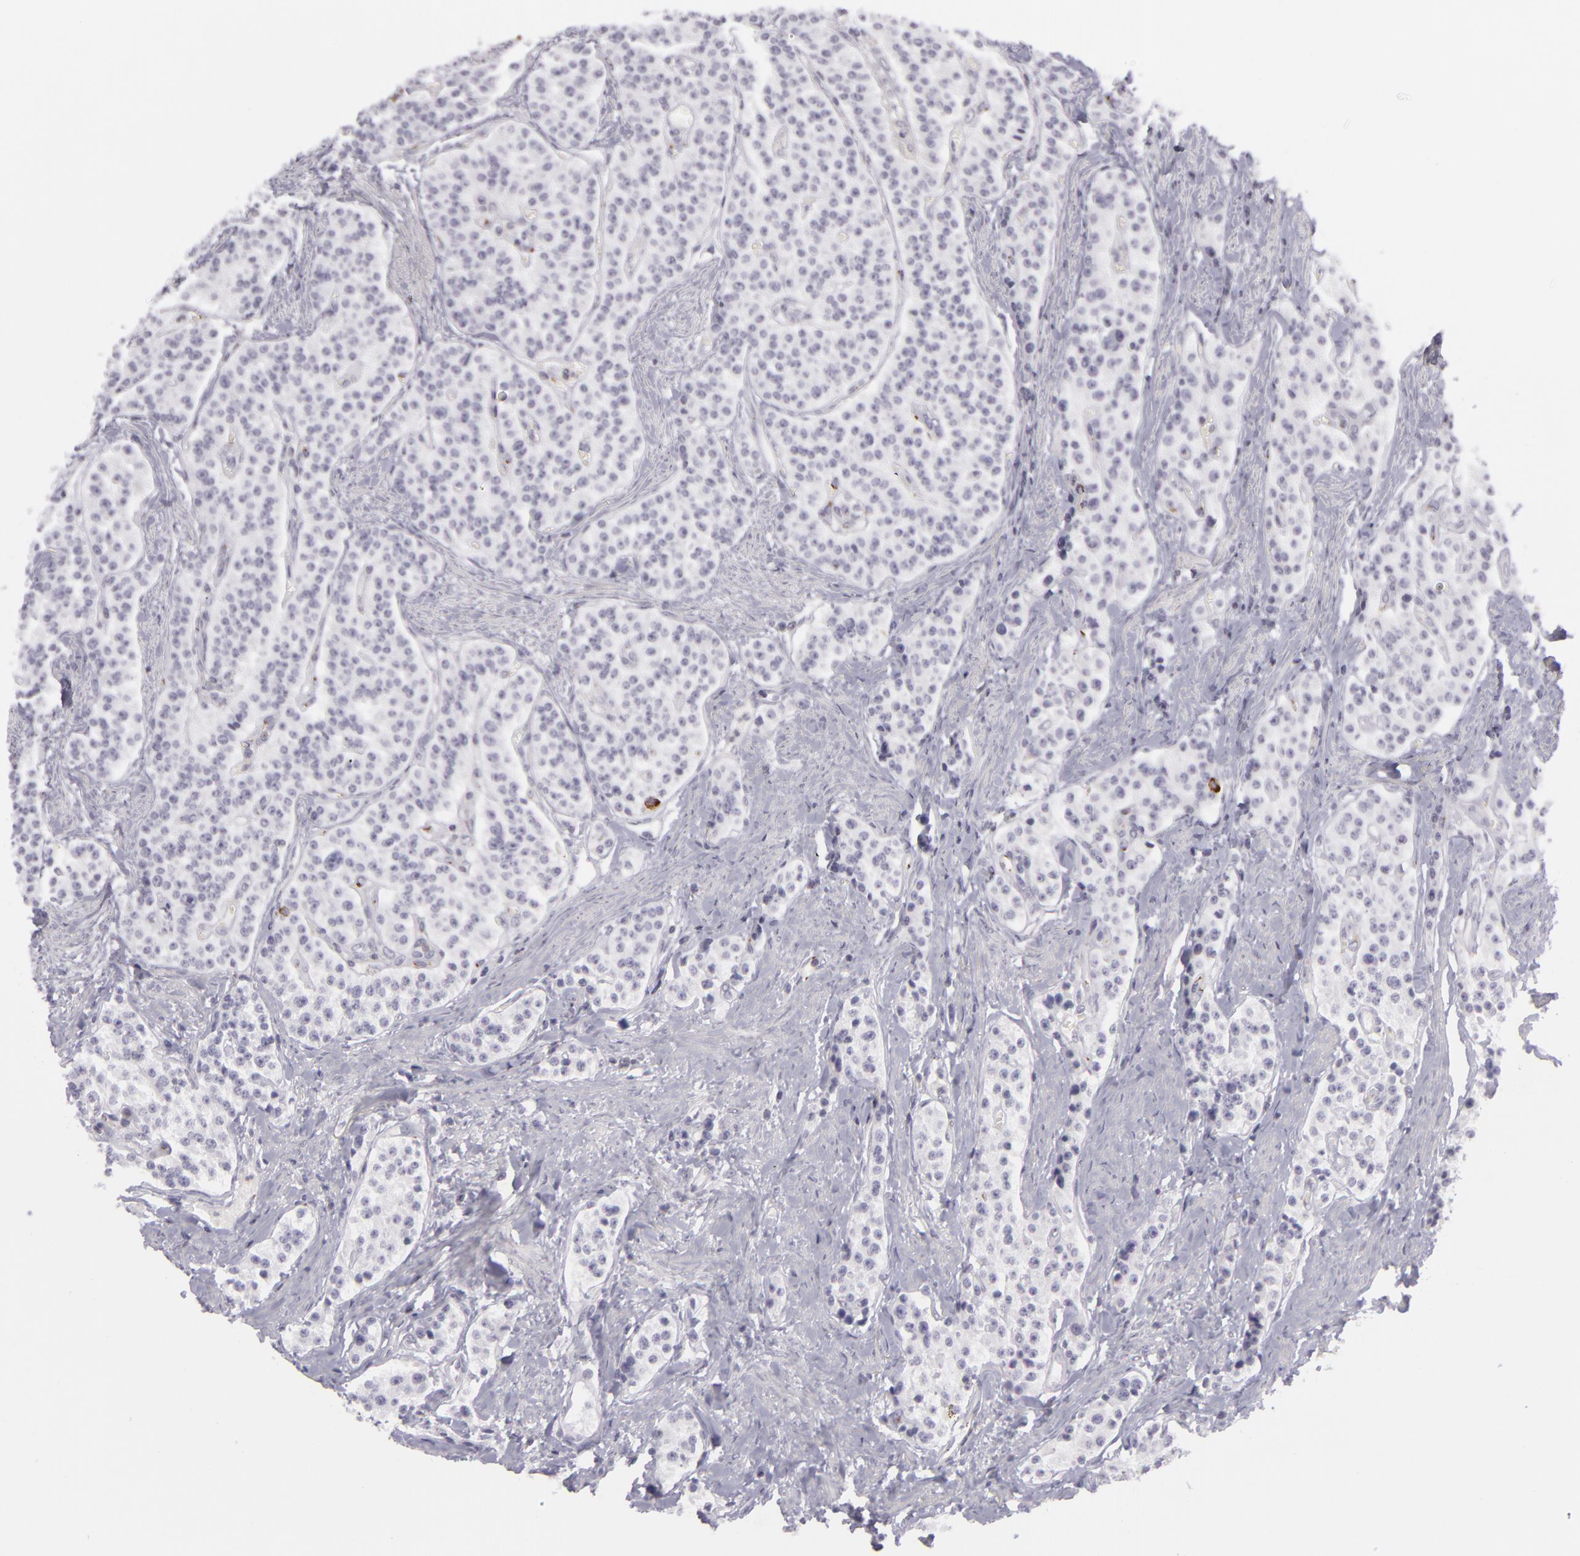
{"staining": {"intensity": "negative", "quantity": "none", "location": "none"}, "tissue": "carcinoid", "cell_type": "Tumor cells", "image_type": "cancer", "snomed": [{"axis": "morphology", "description": "Carcinoid, malignant, NOS"}, {"axis": "topography", "description": "Stomach"}], "caption": "An IHC image of carcinoid is shown. There is no staining in tumor cells of carcinoid.", "gene": "KCNAB2", "patient": {"sex": "female", "age": 76}}